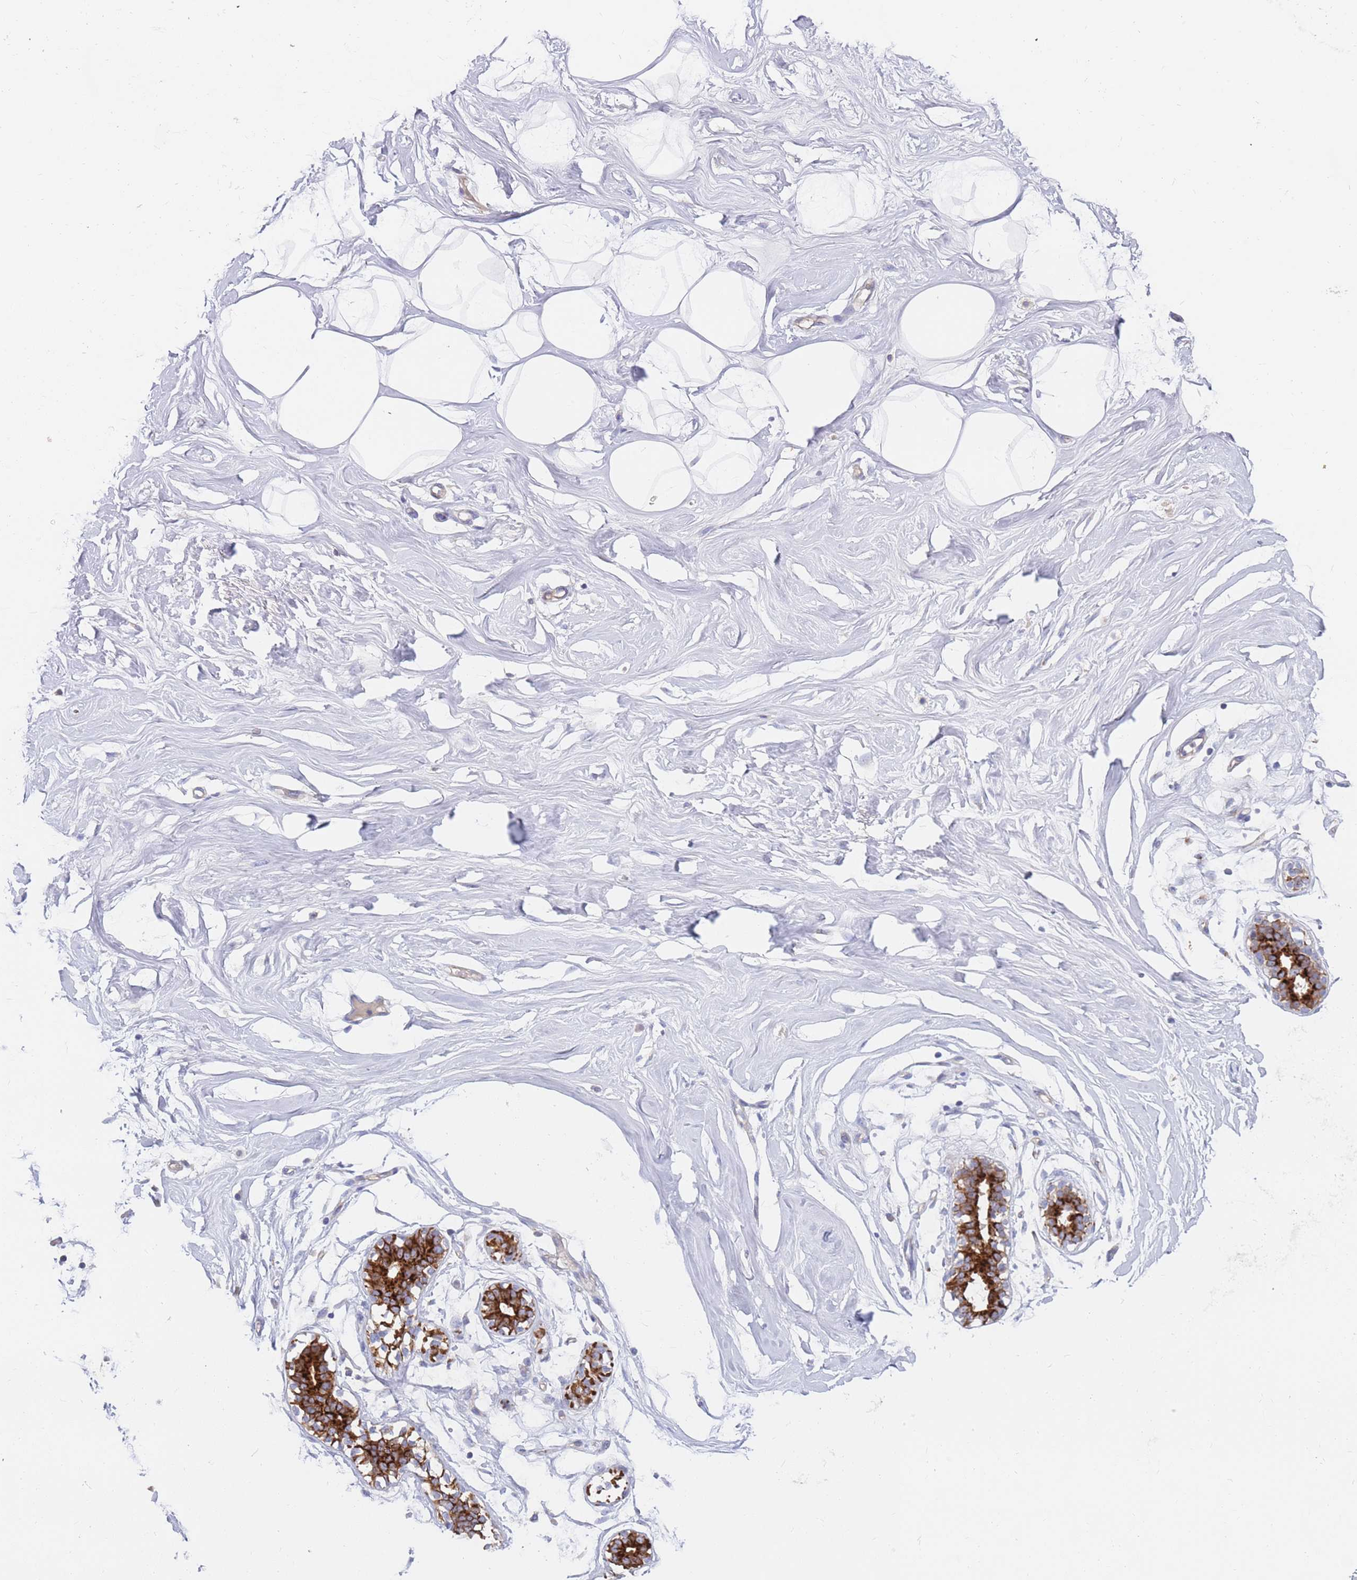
{"staining": {"intensity": "negative", "quantity": "none", "location": "none"}, "tissue": "breast", "cell_type": "Adipocytes", "image_type": "normal", "snomed": [{"axis": "morphology", "description": "Normal tissue, NOS"}, {"axis": "morphology", "description": "Adenoma, NOS"}, {"axis": "topography", "description": "Breast"}], "caption": "High power microscopy micrograph of an IHC image of benign breast, revealing no significant staining in adipocytes.", "gene": "BORCS5", "patient": {"sex": "female", "age": 23}}